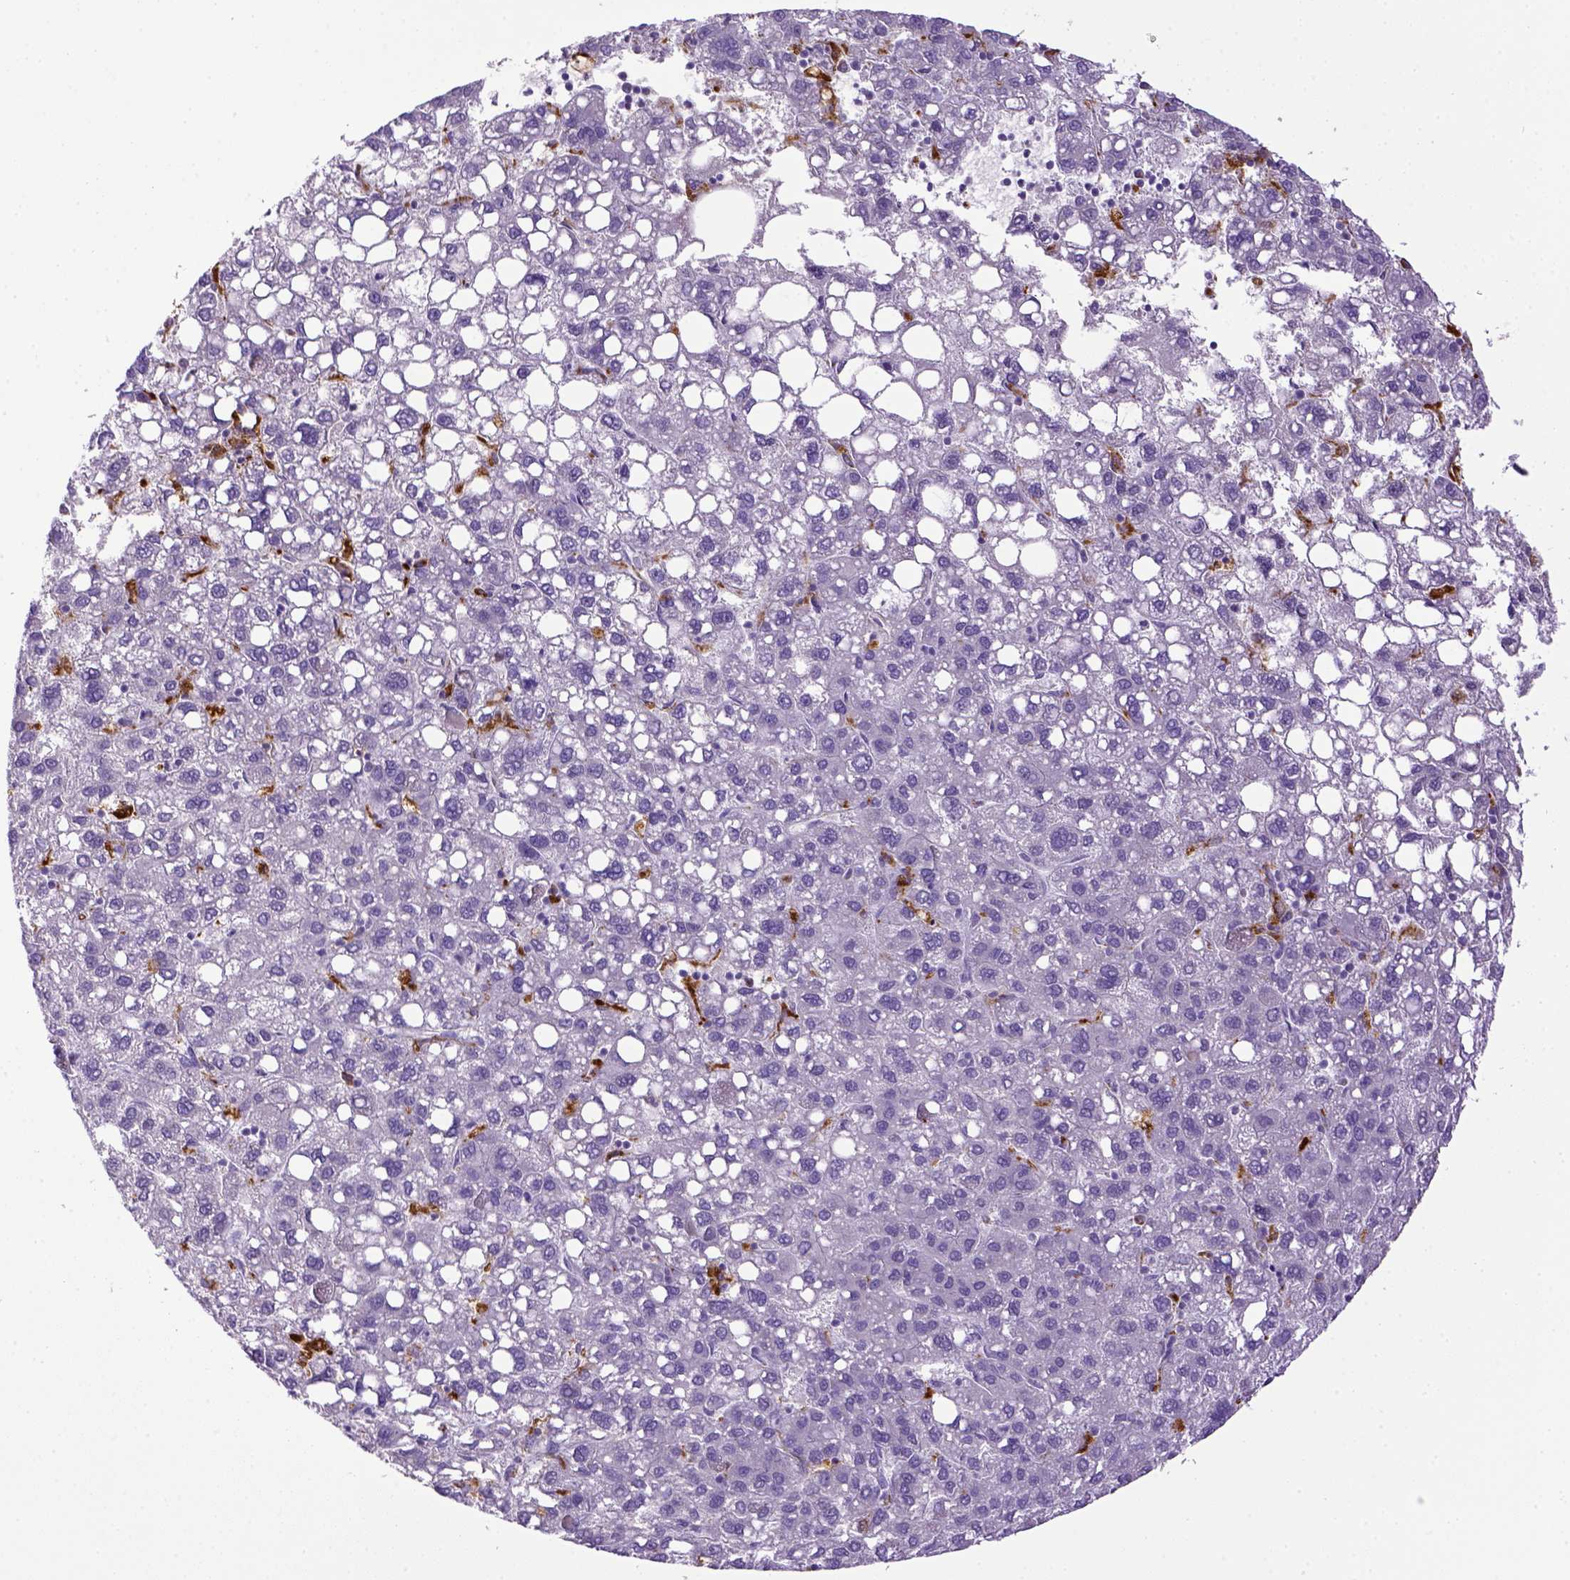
{"staining": {"intensity": "negative", "quantity": "none", "location": "none"}, "tissue": "liver cancer", "cell_type": "Tumor cells", "image_type": "cancer", "snomed": [{"axis": "morphology", "description": "Carcinoma, Hepatocellular, NOS"}, {"axis": "topography", "description": "Liver"}], "caption": "This photomicrograph is of liver cancer (hepatocellular carcinoma) stained with immunohistochemistry to label a protein in brown with the nuclei are counter-stained blue. There is no staining in tumor cells.", "gene": "CD68", "patient": {"sex": "female", "age": 82}}